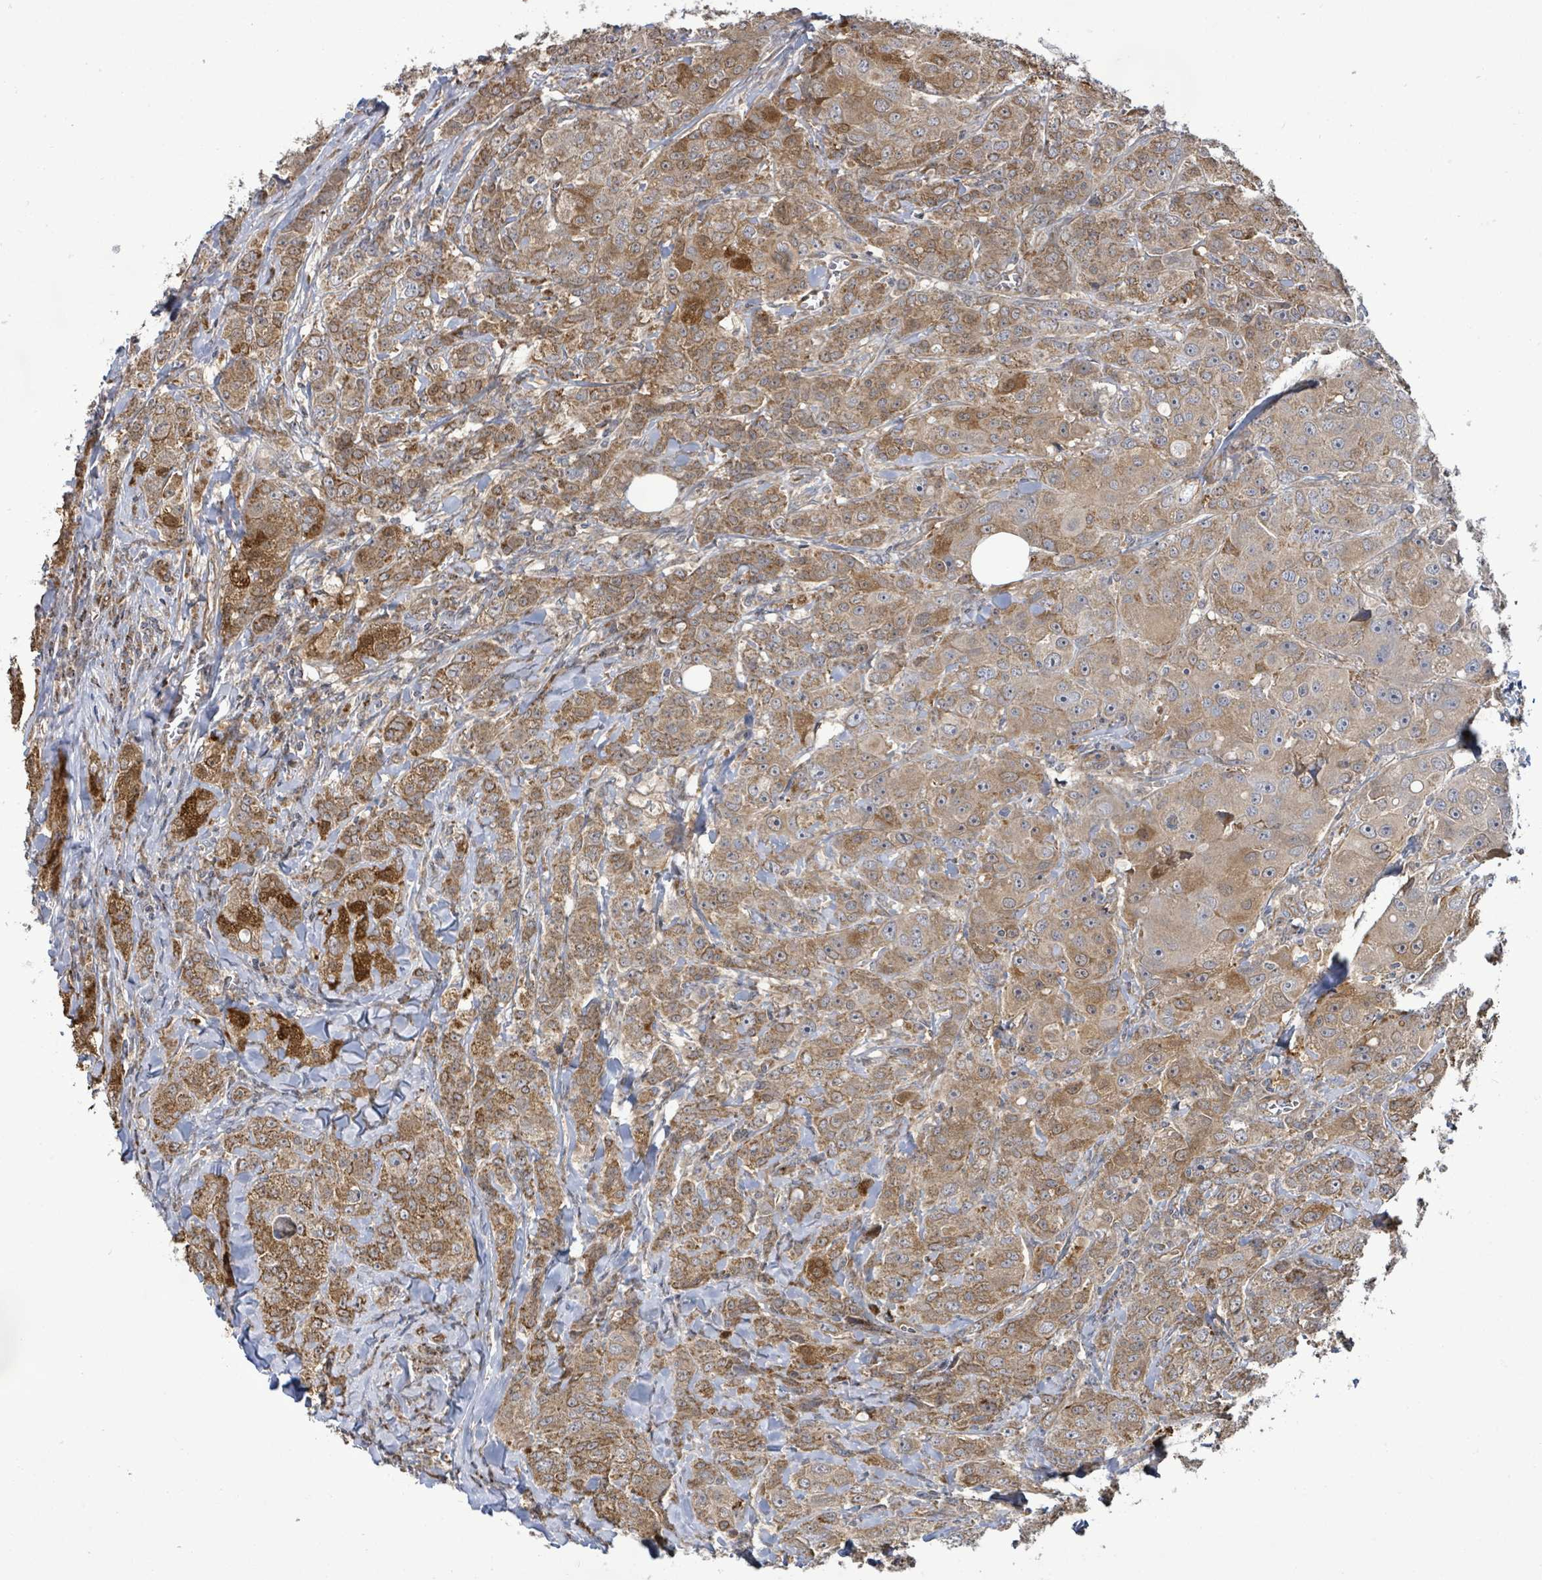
{"staining": {"intensity": "moderate", "quantity": ">75%", "location": "cytoplasmic/membranous"}, "tissue": "breast cancer", "cell_type": "Tumor cells", "image_type": "cancer", "snomed": [{"axis": "morphology", "description": "Duct carcinoma"}, {"axis": "topography", "description": "Breast"}], "caption": "Breast infiltrating ductal carcinoma stained for a protein demonstrates moderate cytoplasmic/membranous positivity in tumor cells.", "gene": "KBTBD11", "patient": {"sex": "female", "age": 43}}